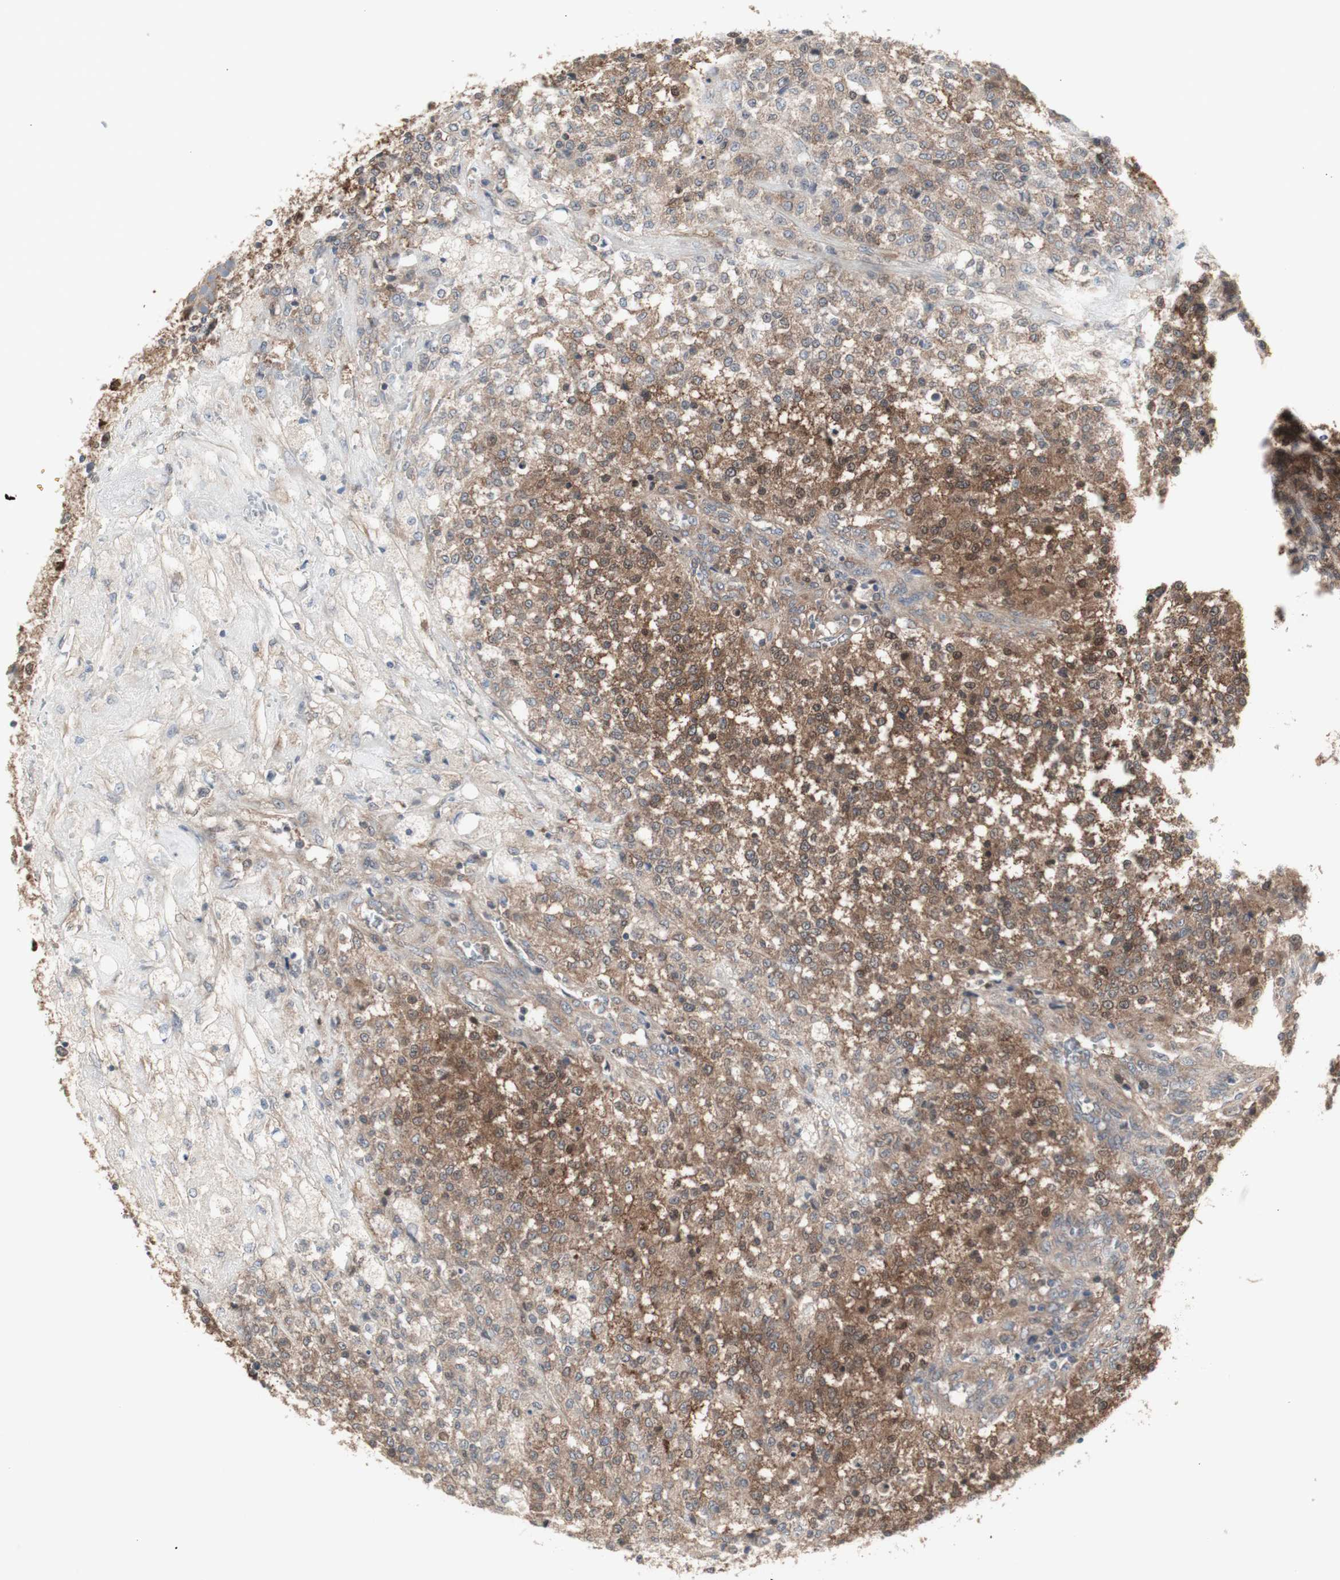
{"staining": {"intensity": "moderate", "quantity": ">75%", "location": "cytoplasmic/membranous"}, "tissue": "testis cancer", "cell_type": "Tumor cells", "image_type": "cancer", "snomed": [{"axis": "morphology", "description": "Seminoma, NOS"}, {"axis": "topography", "description": "Testis"}], "caption": "A brown stain labels moderate cytoplasmic/membranous staining of a protein in testis cancer (seminoma) tumor cells.", "gene": "CHURC1-FNTB", "patient": {"sex": "male", "age": 59}}